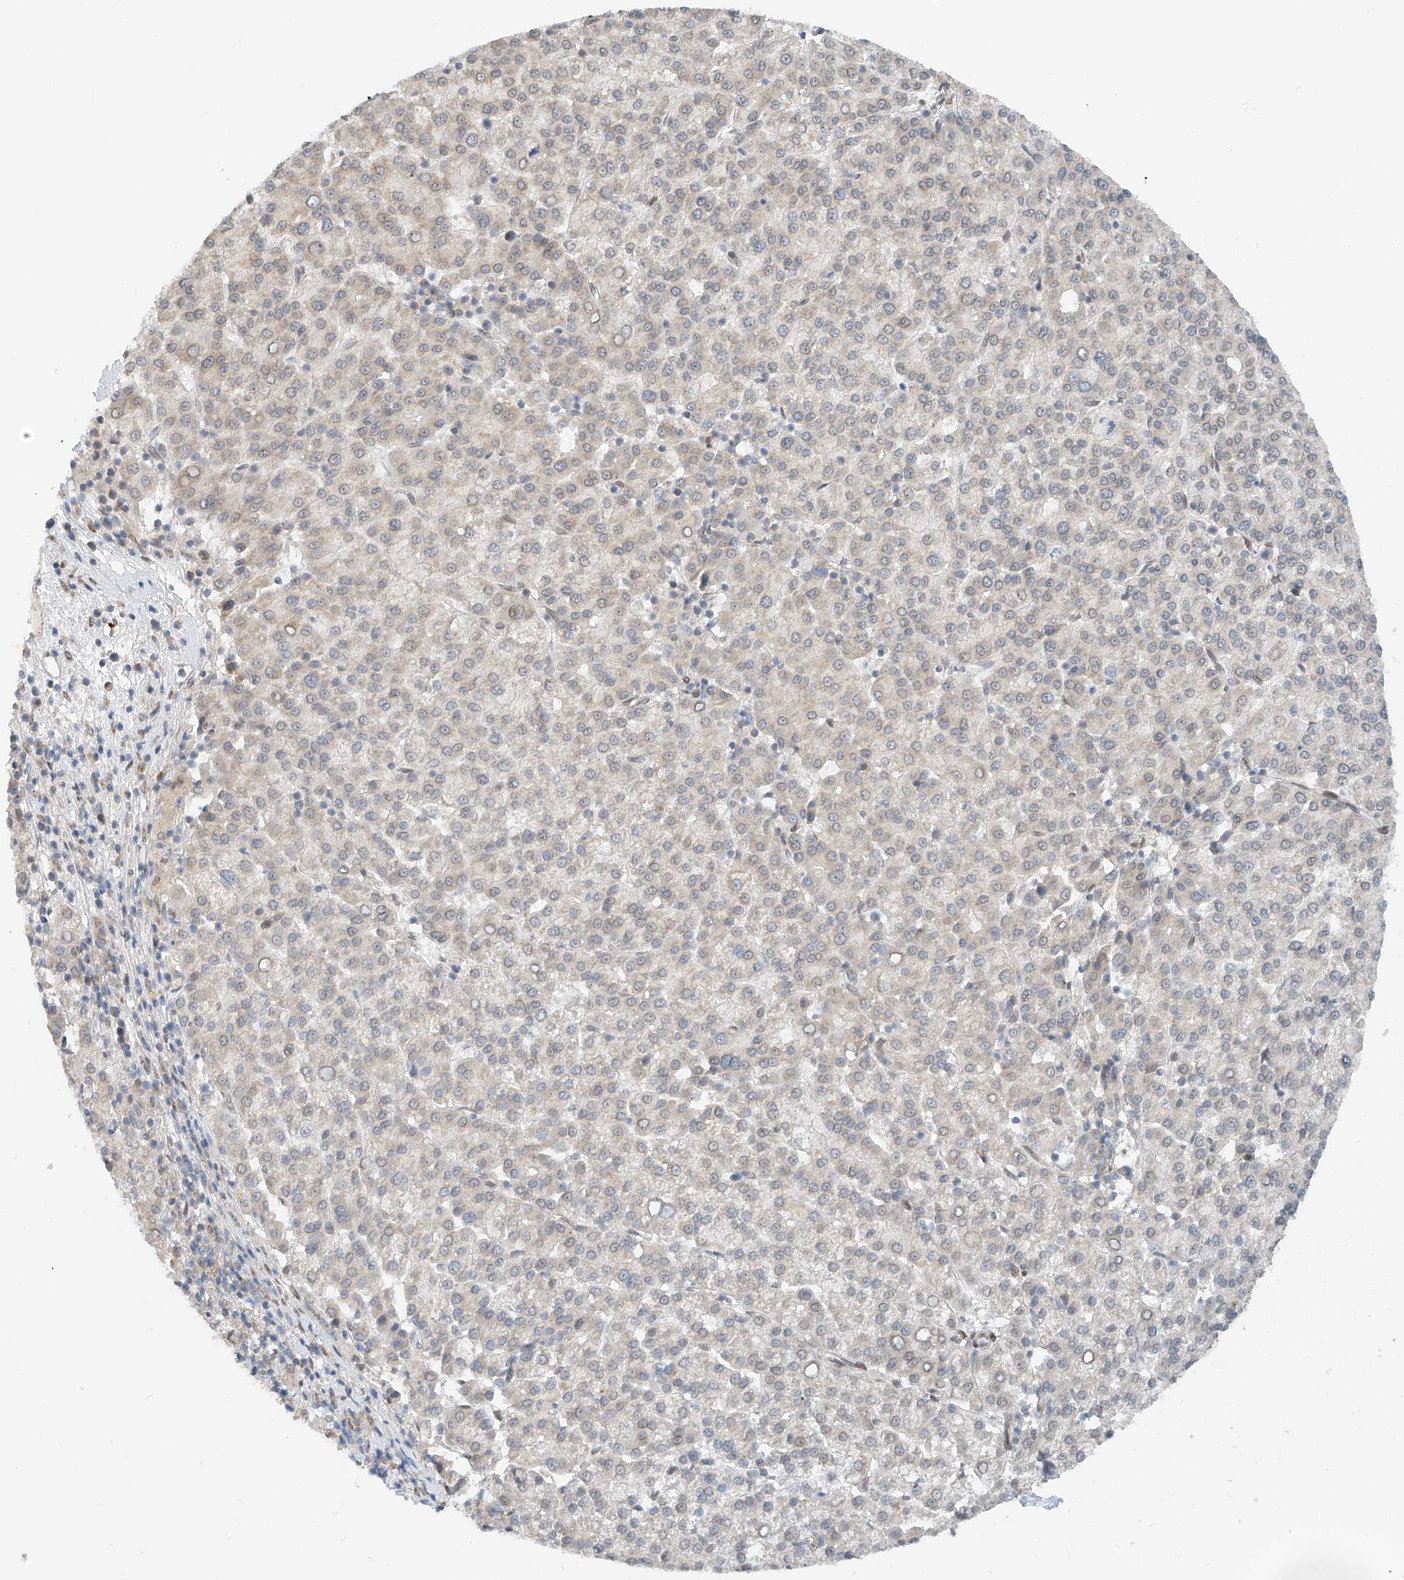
{"staining": {"intensity": "negative", "quantity": "none", "location": "none"}, "tissue": "liver cancer", "cell_type": "Tumor cells", "image_type": "cancer", "snomed": [{"axis": "morphology", "description": "Carcinoma, Hepatocellular, NOS"}, {"axis": "topography", "description": "Liver"}], "caption": "Human liver hepatocellular carcinoma stained for a protein using IHC exhibits no staining in tumor cells.", "gene": "STARD9", "patient": {"sex": "female", "age": 58}}